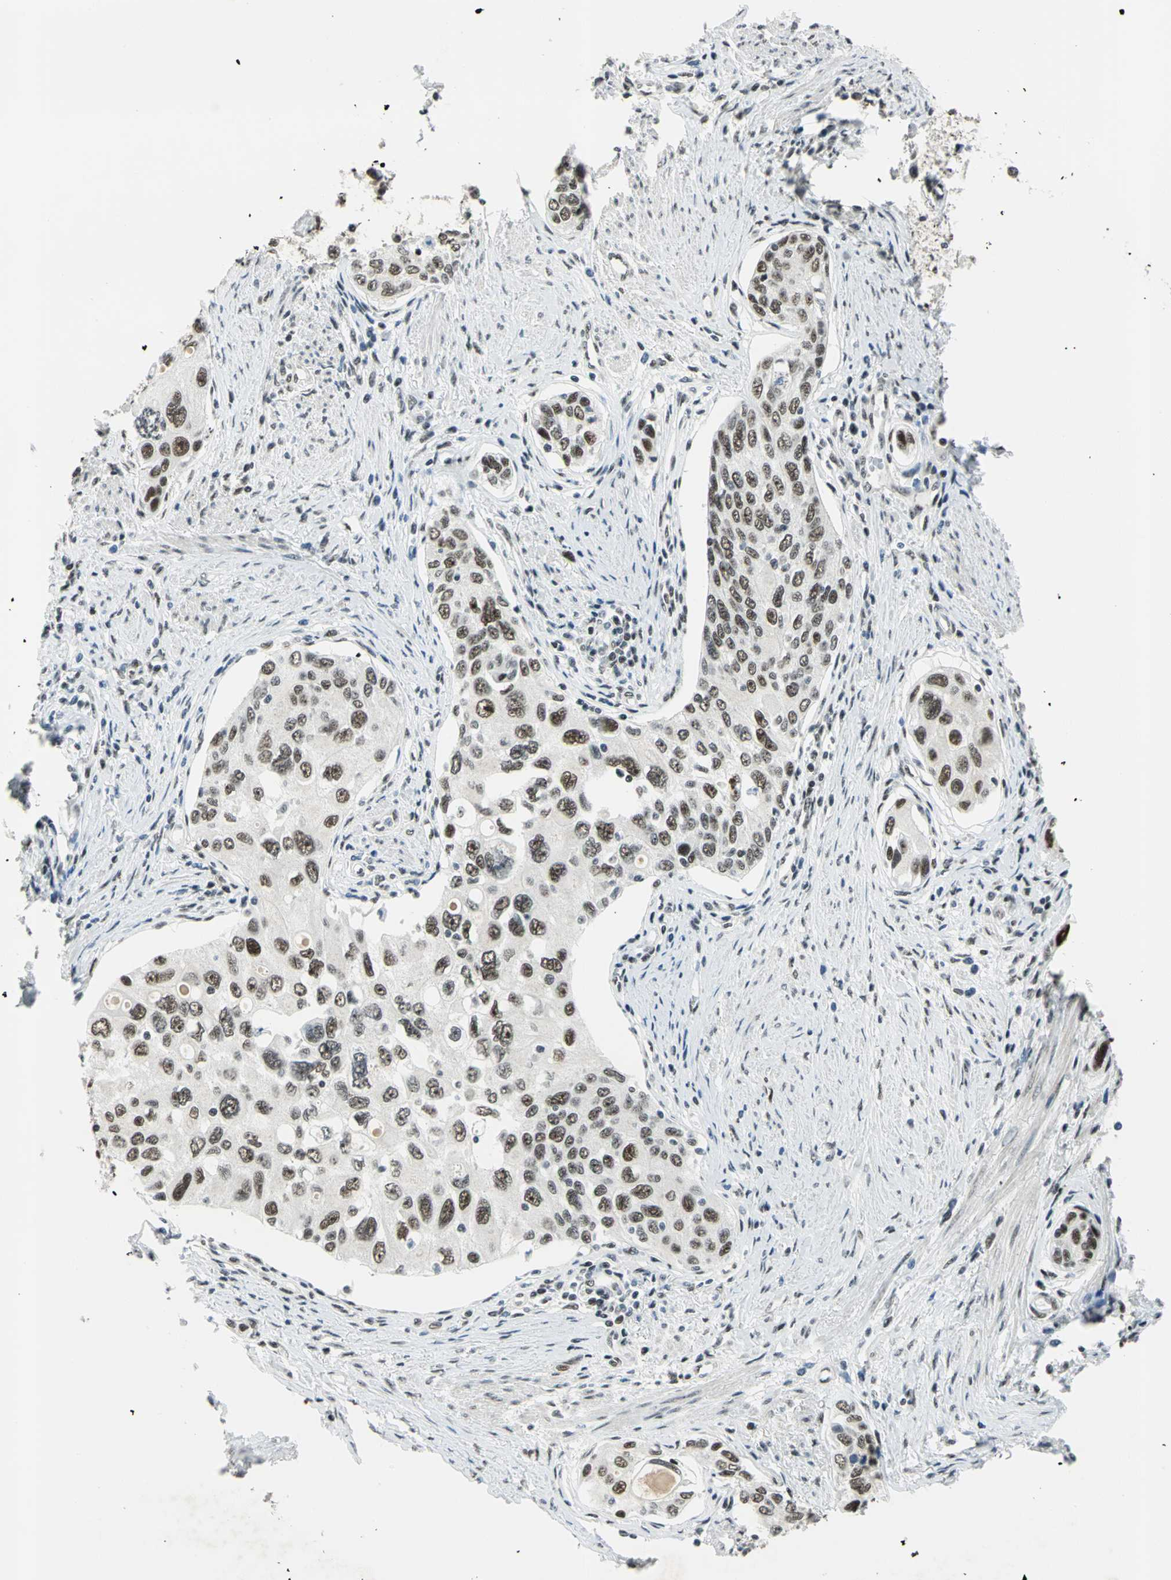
{"staining": {"intensity": "strong", "quantity": ">75%", "location": "nuclear"}, "tissue": "urothelial cancer", "cell_type": "Tumor cells", "image_type": "cancer", "snomed": [{"axis": "morphology", "description": "Urothelial carcinoma, High grade"}, {"axis": "topography", "description": "Urinary bladder"}], "caption": "Protein staining of urothelial cancer tissue reveals strong nuclear expression in approximately >75% of tumor cells.", "gene": "KAT6B", "patient": {"sex": "female", "age": 56}}